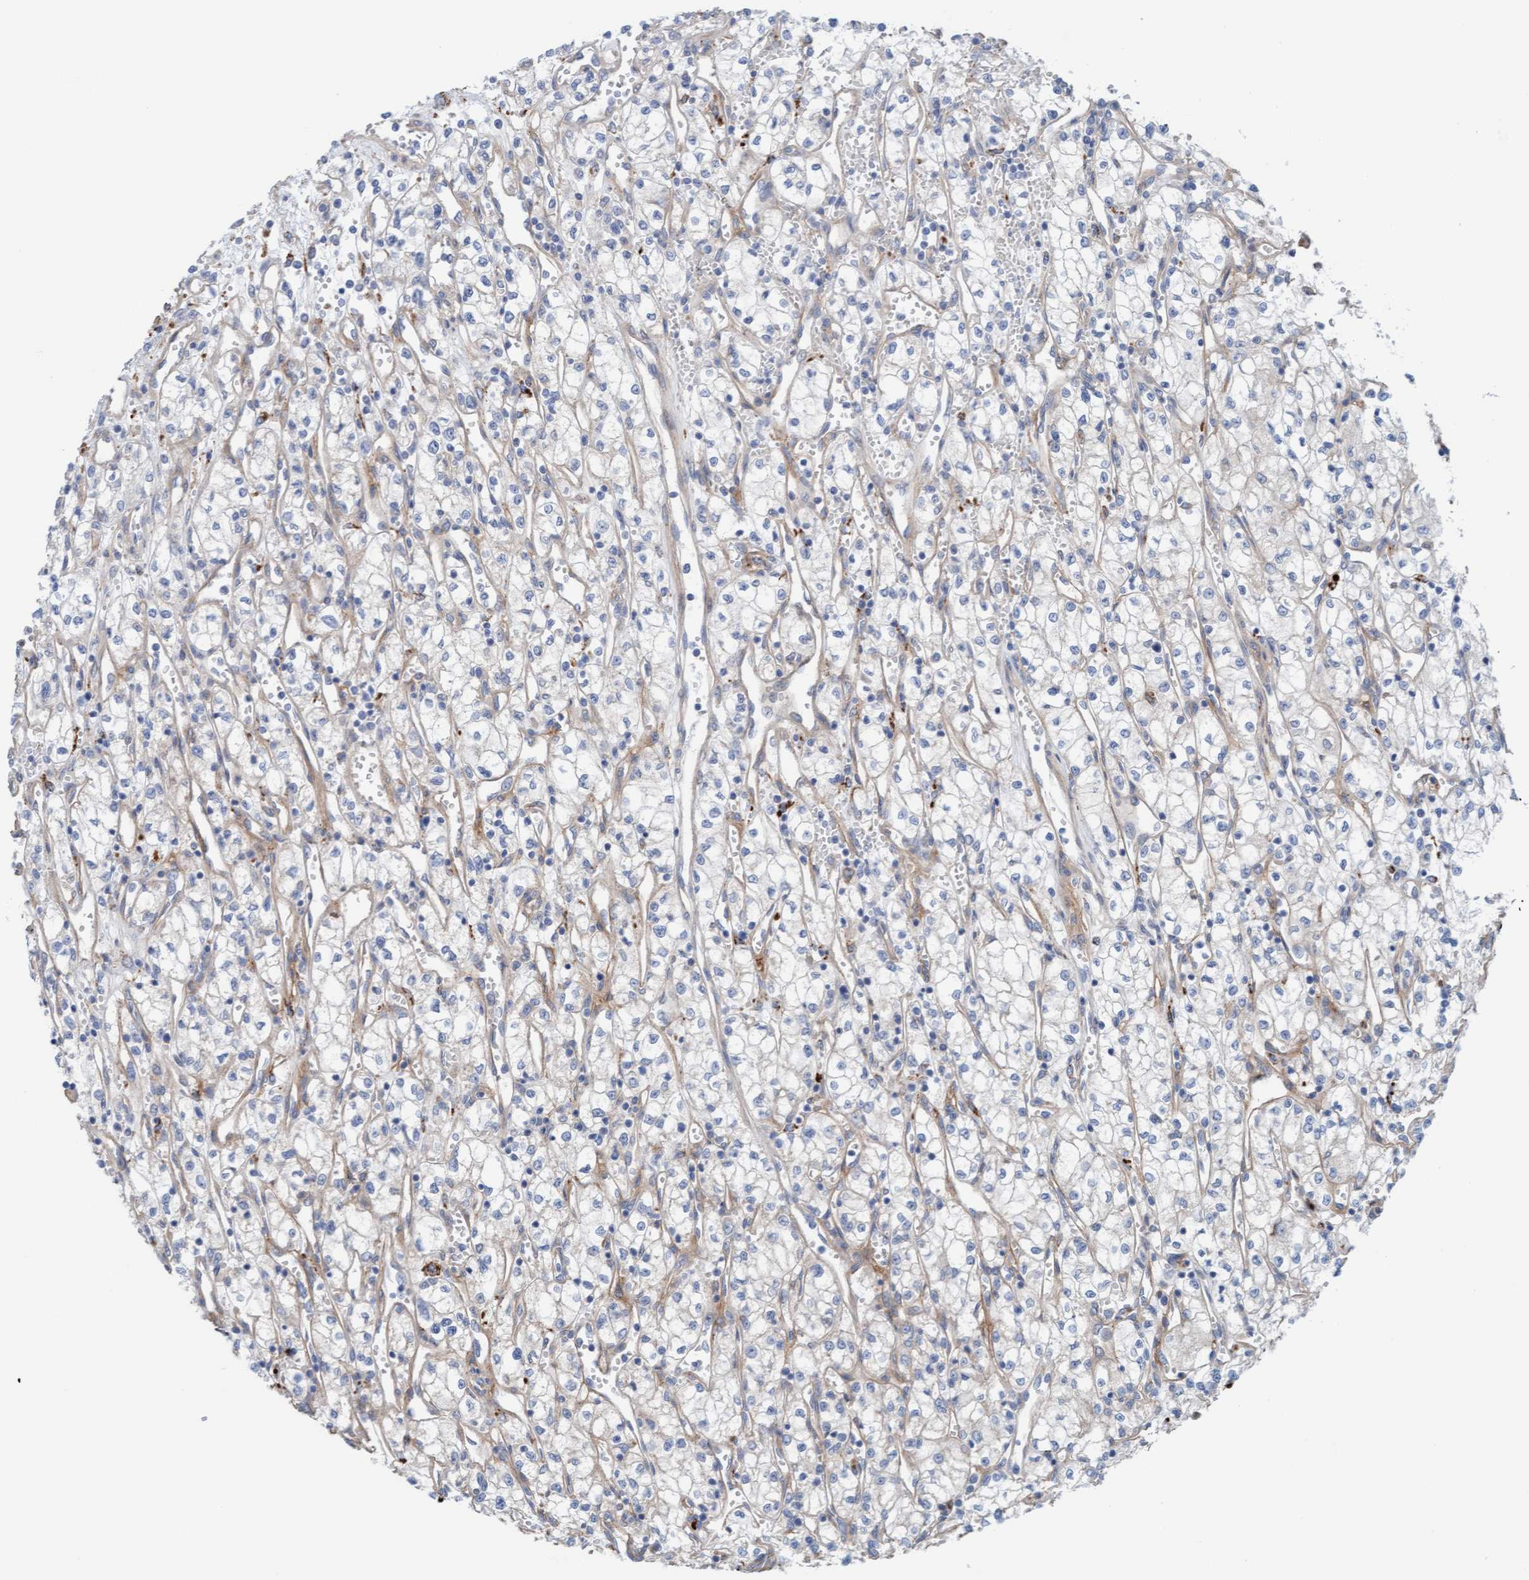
{"staining": {"intensity": "negative", "quantity": "none", "location": "none"}, "tissue": "renal cancer", "cell_type": "Tumor cells", "image_type": "cancer", "snomed": [{"axis": "morphology", "description": "Adenocarcinoma, NOS"}, {"axis": "topography", "description": "Kidney"}], "caption": "The immunohistochemistry (IHC) image has no significant expression in tumor cells of adenocarcinoma (renal) tissue.", "gene": "CDK5RAP3", "patient": {"sex": "male", "age": 59}}